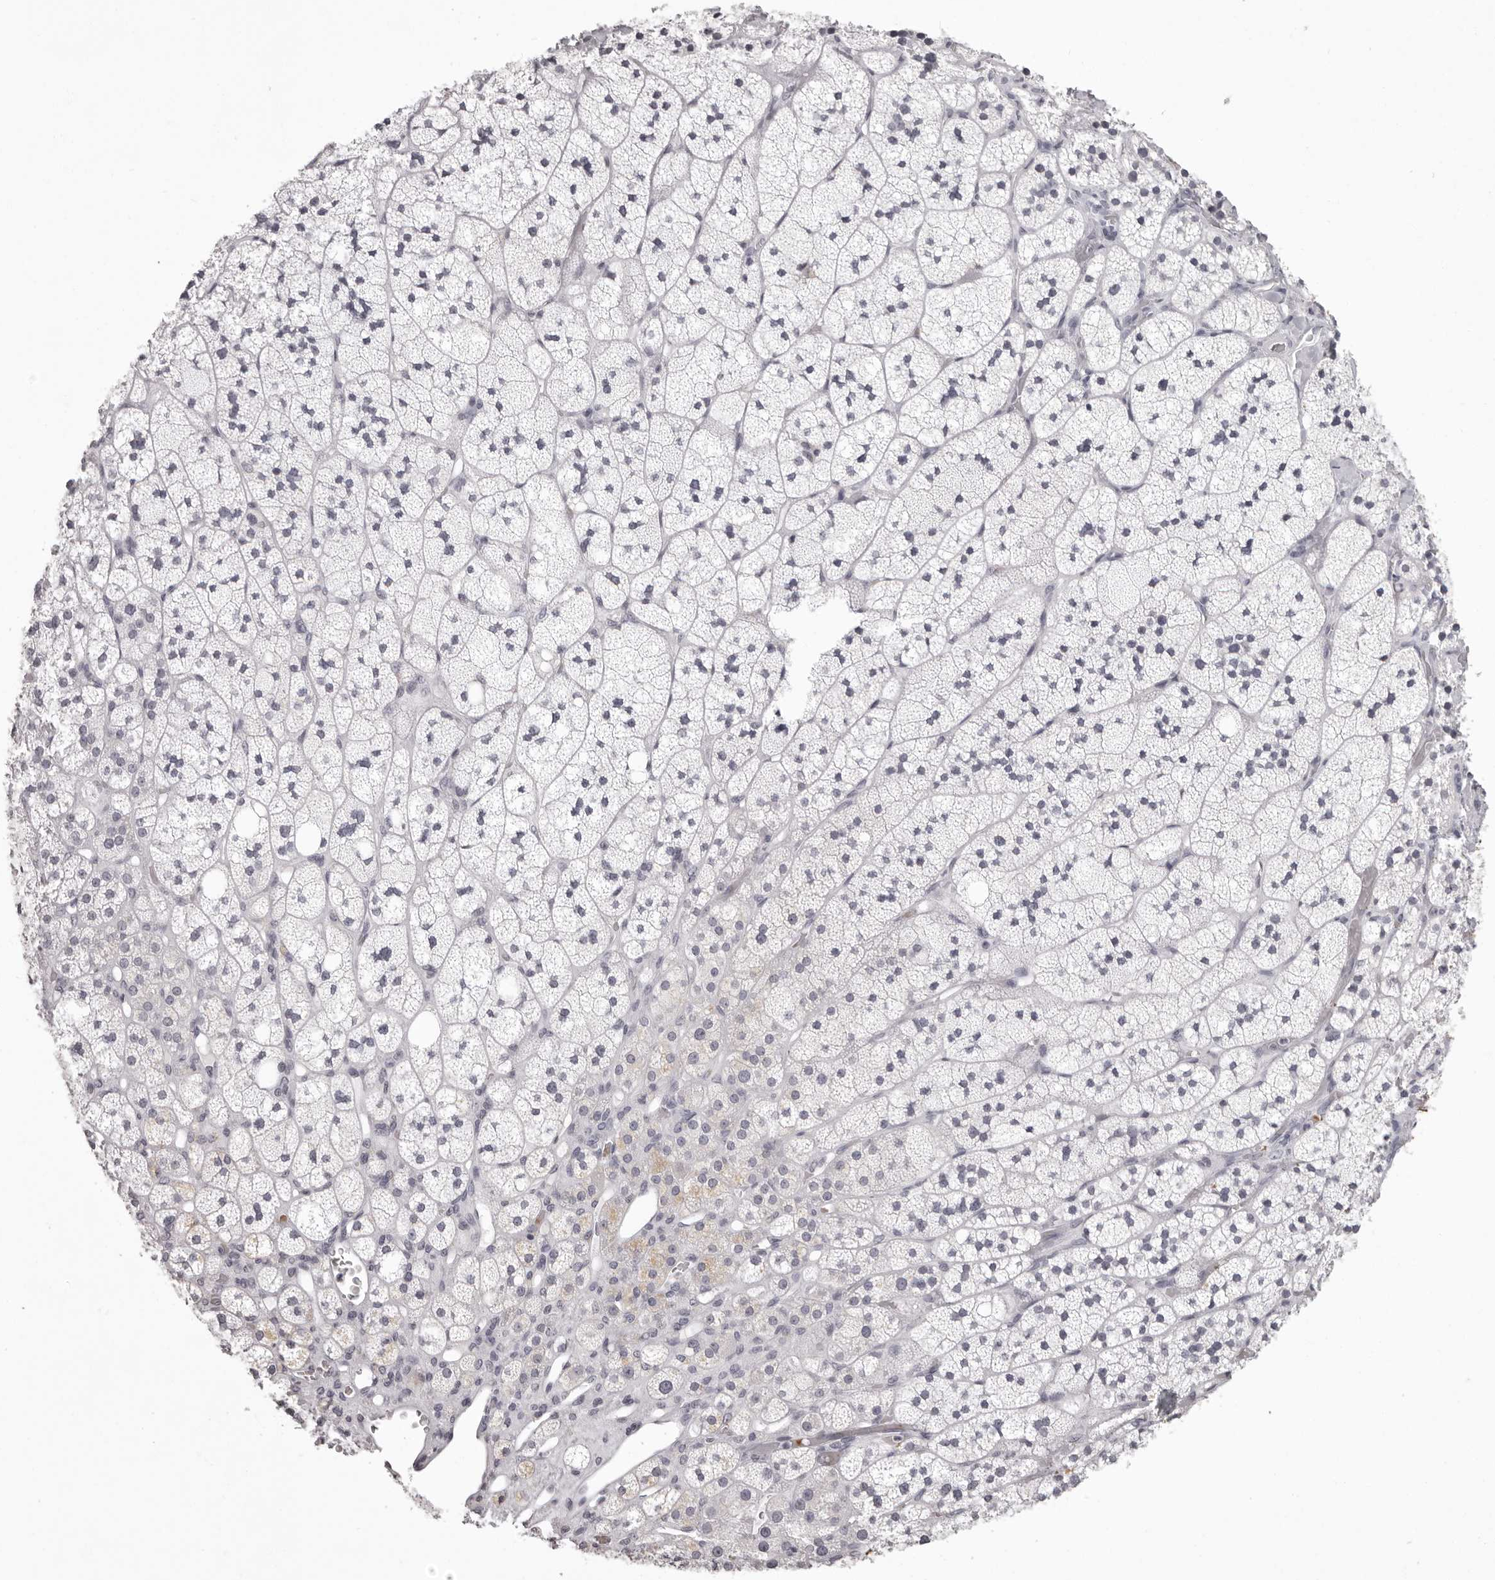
{"staining": {"intensity": "negative", "quantity": "none", "location": "none"}, "tissue": "adrenal gland", "cell_type": "Glandular cells", "image_type": "normal", "snomed": [{"axis": "morphology", "description": "Normal tissue, NOS"}, {"axis": "topography", "description": "Adrenal gland"}], "caption": "This is an immunohistochemistry (IHC) image of normal human adrenal gland. There is no positivity in glandular cells.", "gene": "C8orf74", "patient": {"sex": "male", "age": 61}}